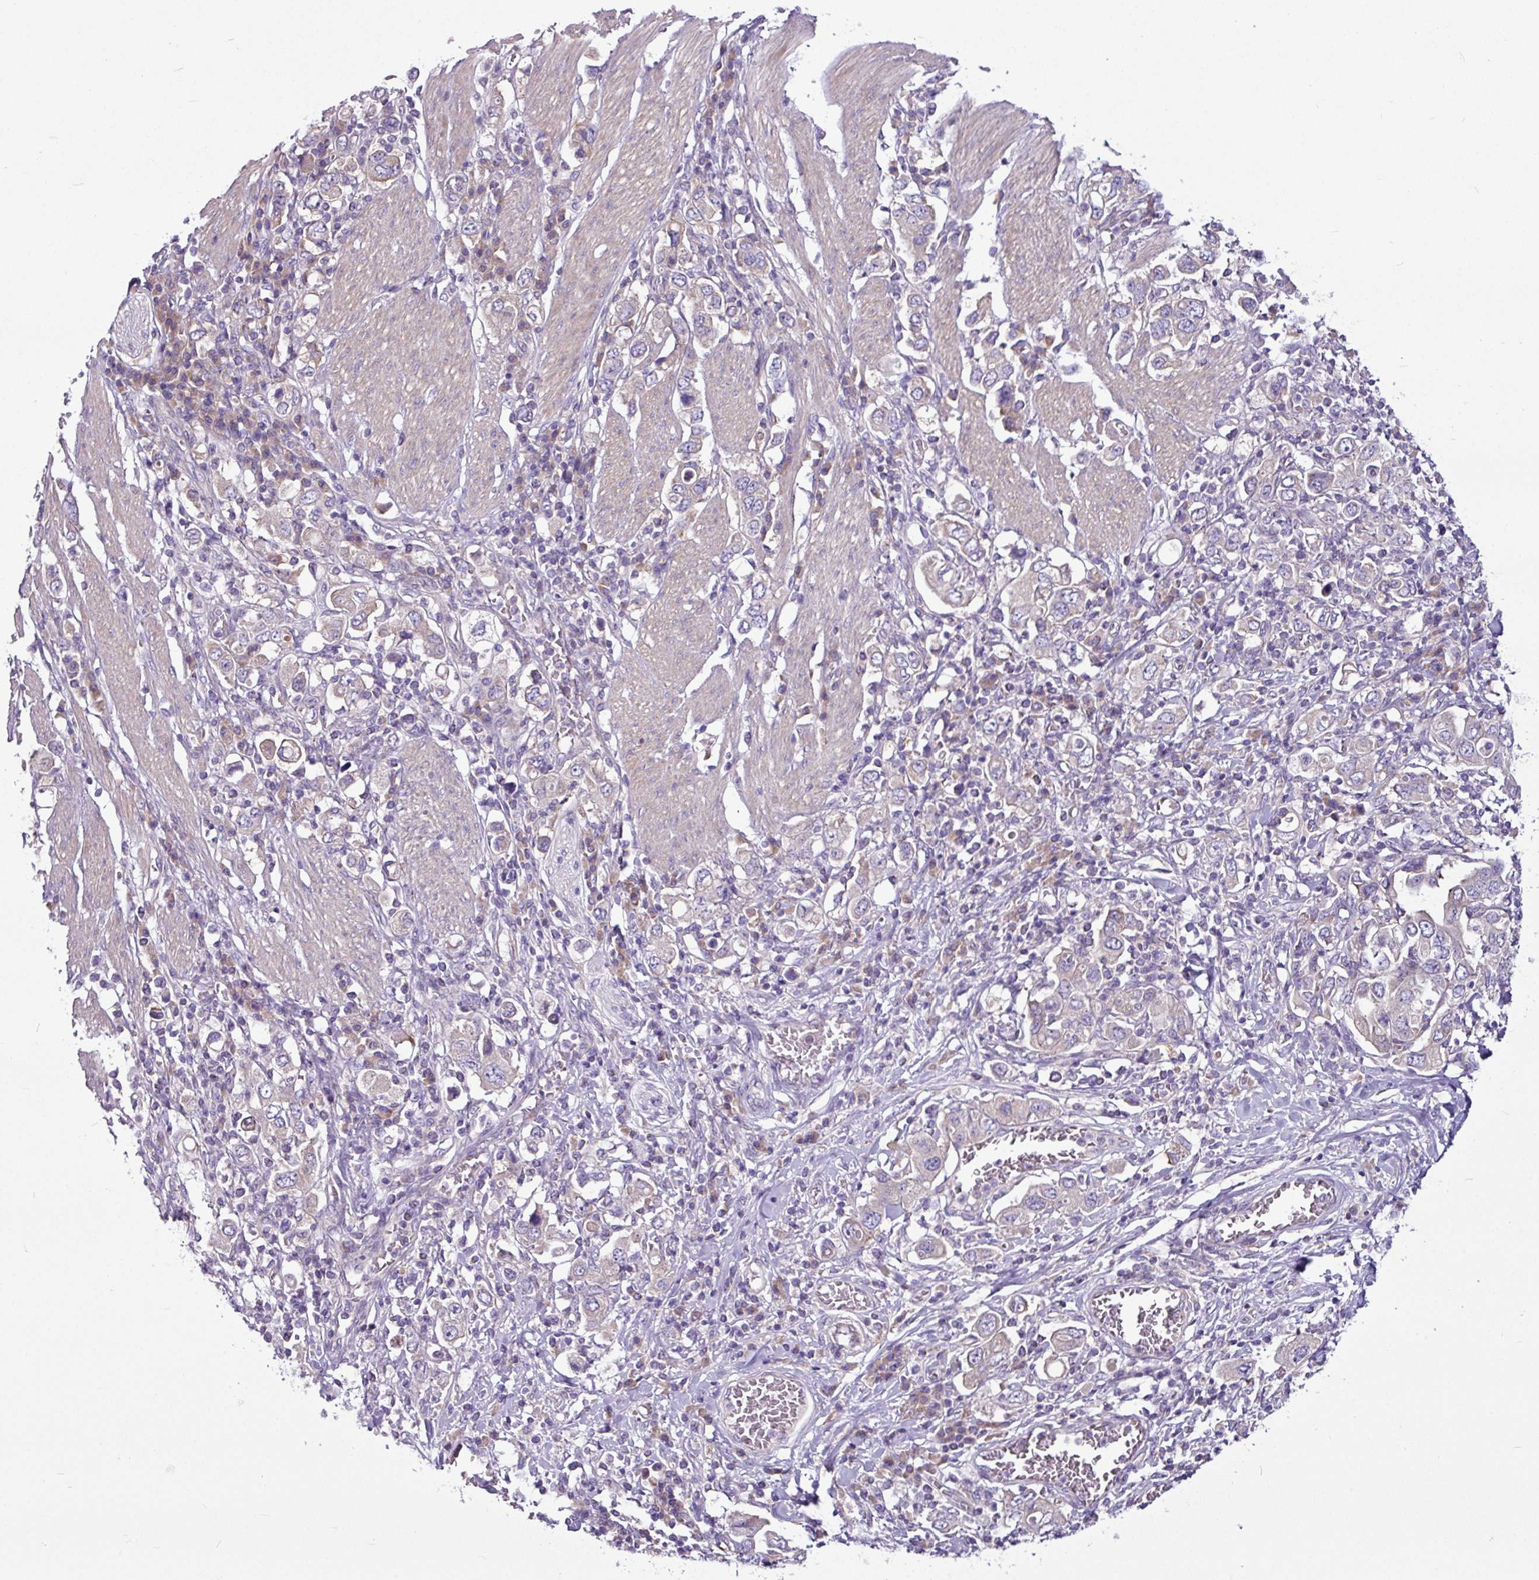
{"staining": {"intensity": "weak", "quantity": "25%-75%", "location": "cytoplasmic/membranous"}, "tissue": "stomach cancer", "cell_type": "Tumor cells", "image_type": "cancer", "snomed": [{"axis": "morphology", "description": "Adenocarcinoma, NOS"}, {"axis": "topography", "description": "Stomach, upper"}], "caption": "This histopathology image demonstrates immunohistochemistry (IHC) staining of human adenocarcinoma (stomach), with low weak cytoplasmic/membranous staining in approximately 25%-75% of tumor cells.", "gene": "MROH2A", "patient": {"sex": "male", "age": 62}}